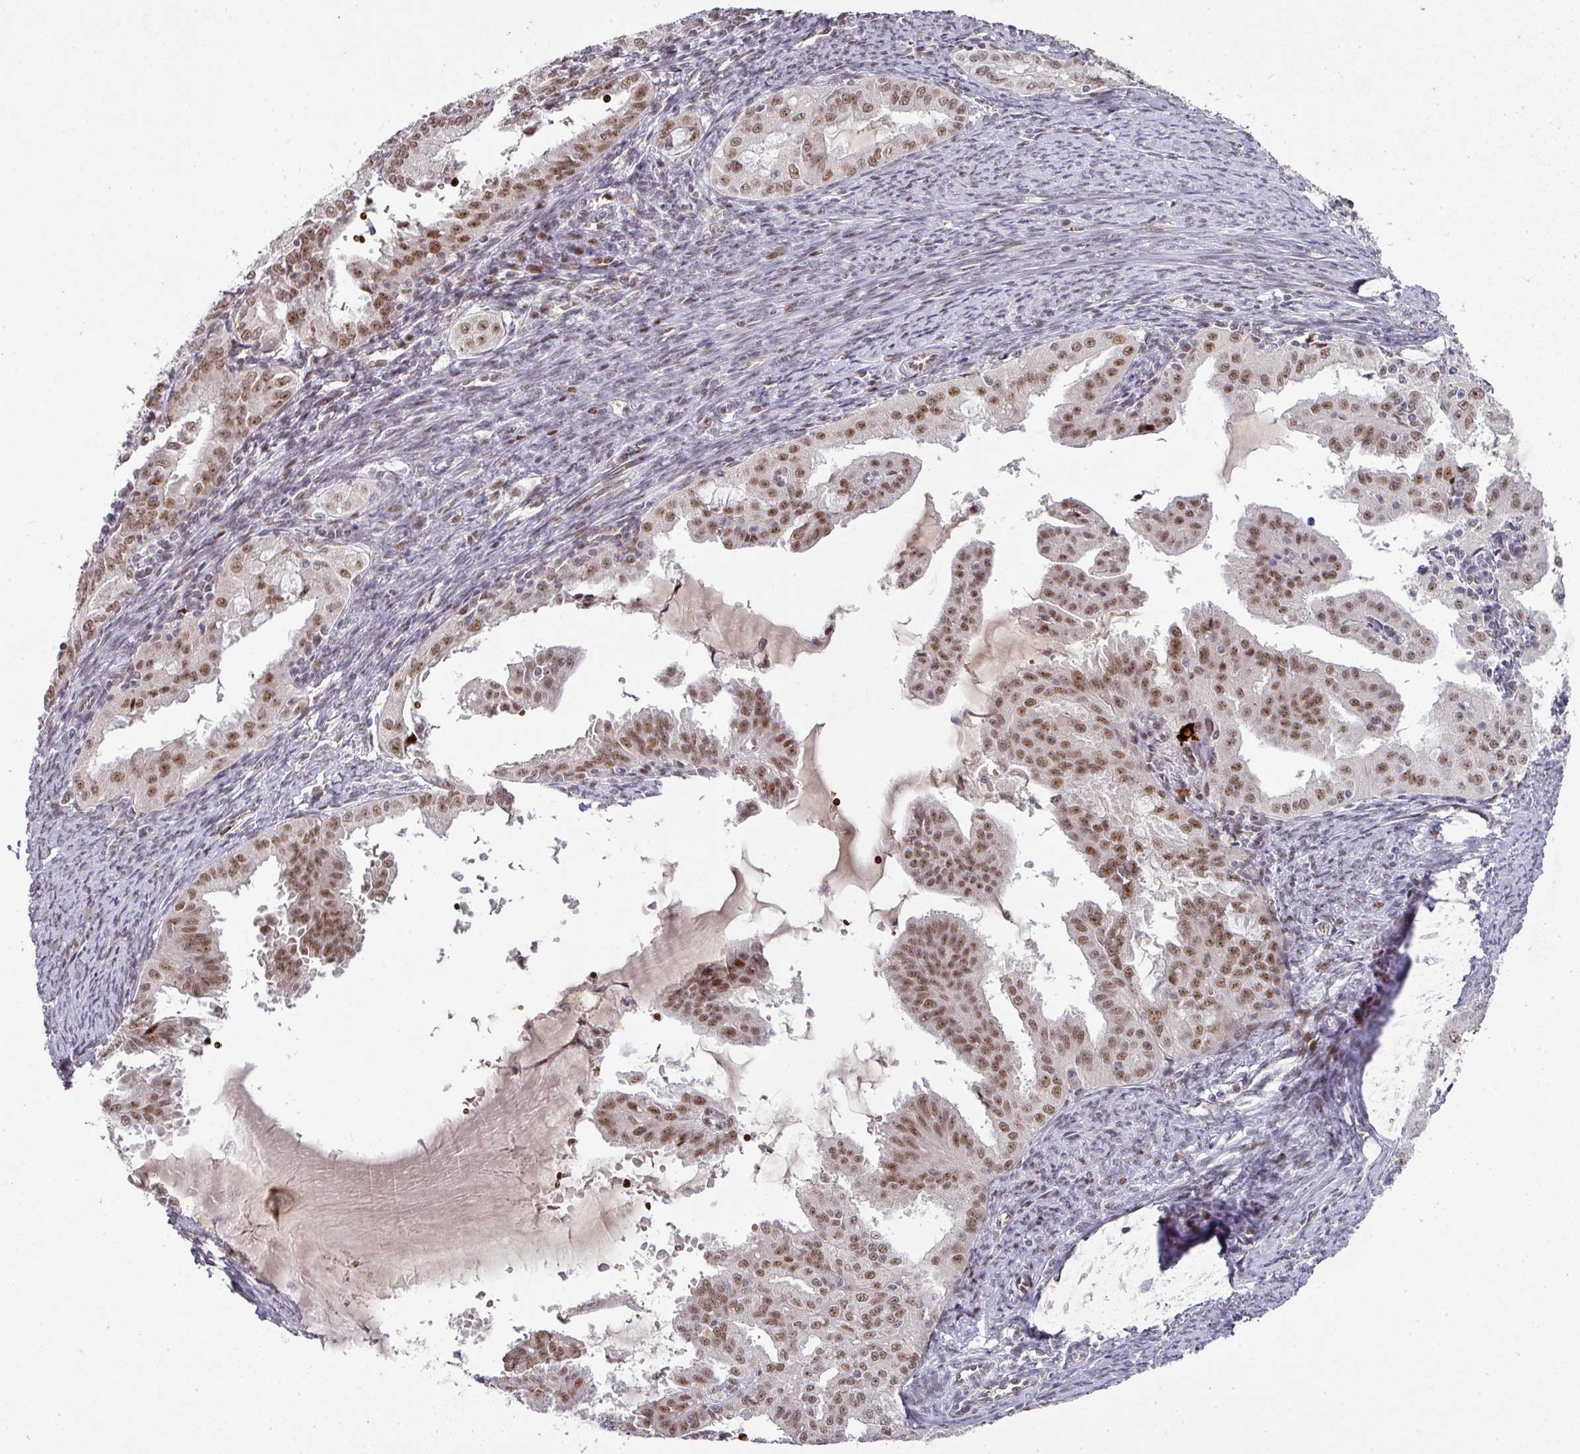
{"staining": {"intensity": "moderate", "quantity": ">75%", "location": "nuclear"}, "tissue": "endometrial cancer", "cell_type": "Tumor cells", "image_type": "cancer", "snomed": [{"axis": "morphology", "description": "Adenocarcinoma, NOS"}, {"axis": "topography", "description": "Endometrium"}], "caption": "A high-resolution histopathology image shows IHC staining of adenocarcinoma (endometrial), which displays moderate nuclear staining in about >75% of tumor cells.", "gene": "NEIL1", "patient": {"sex": "female", "age": 70}}